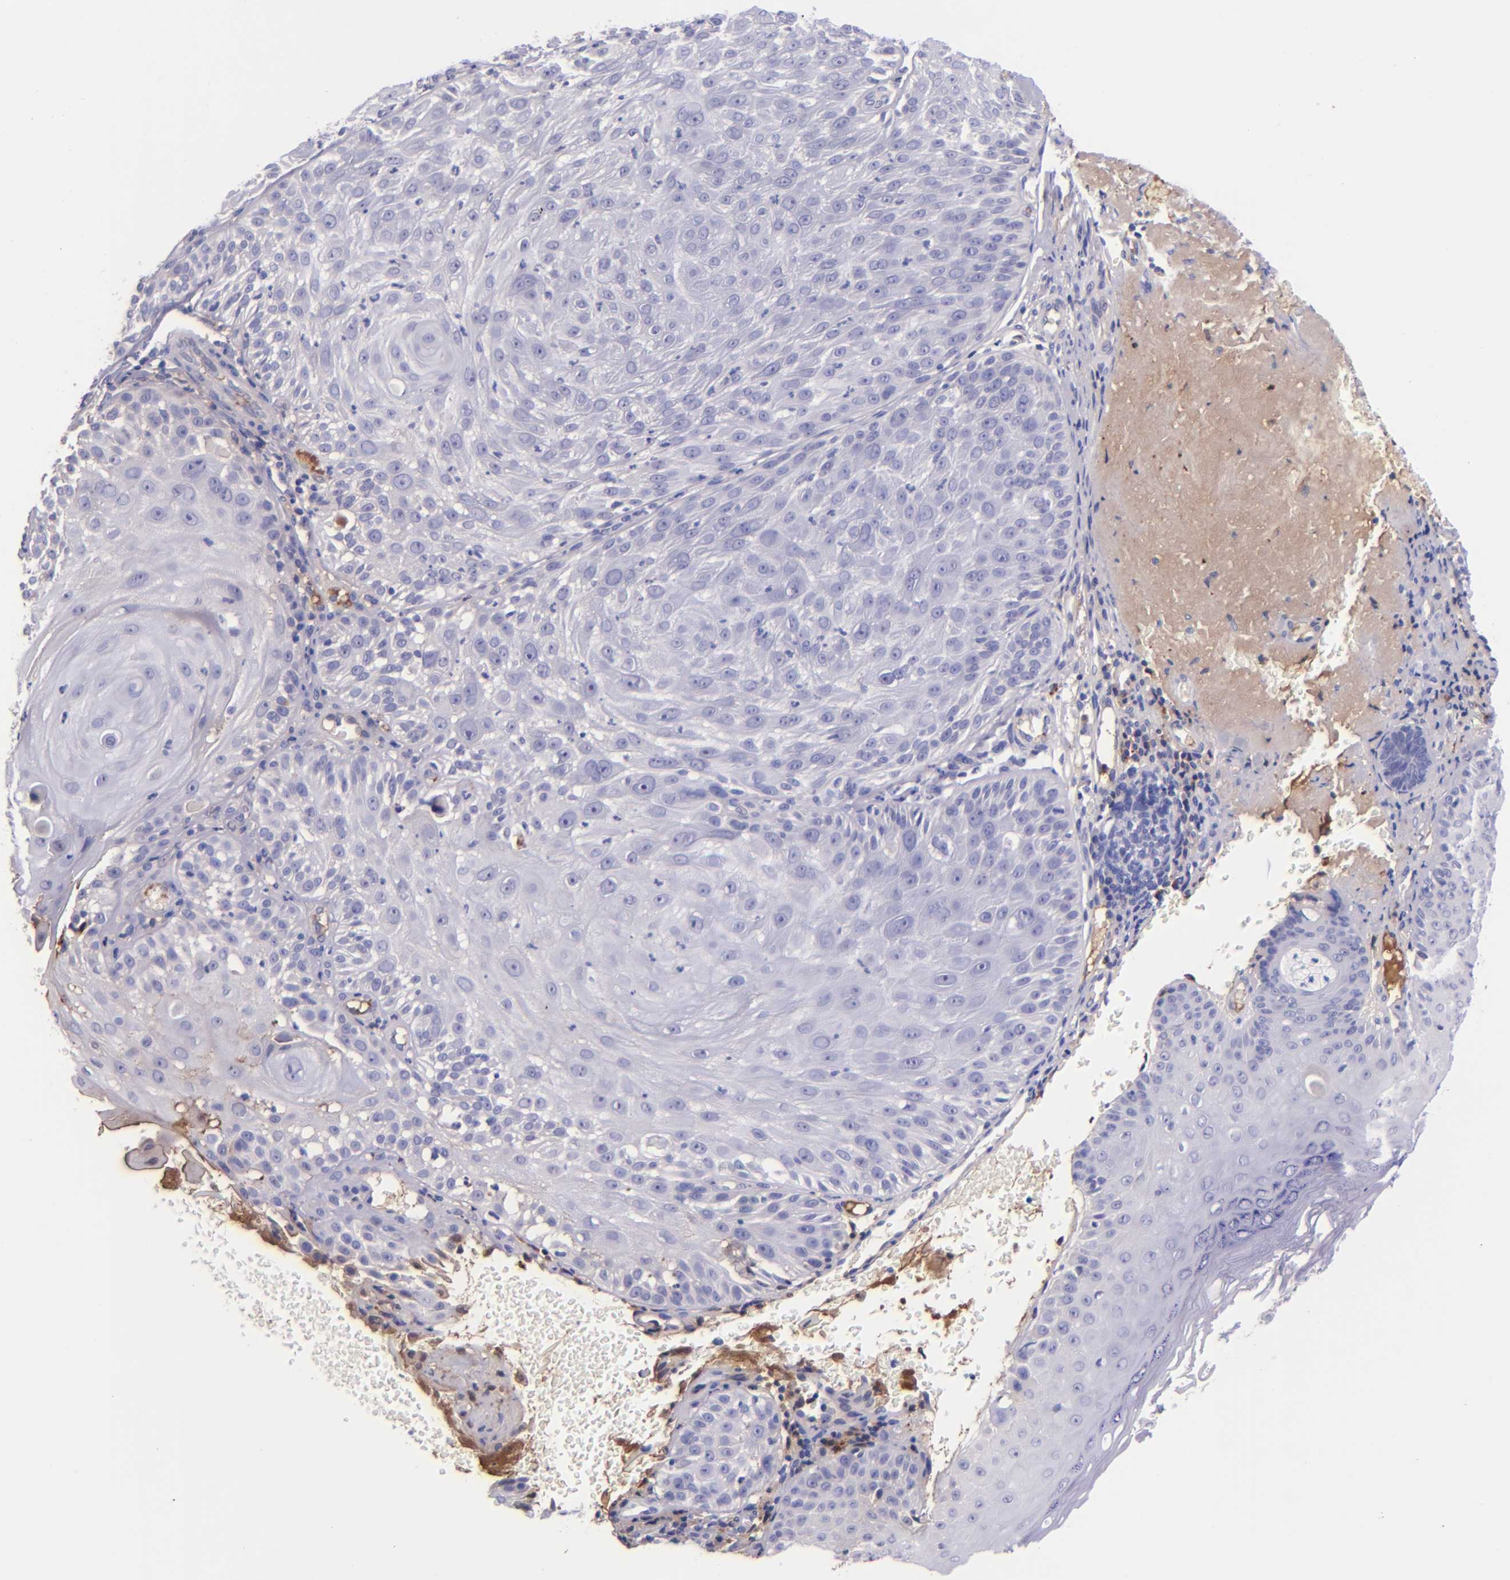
{"staining": {"intensity": "negative", "quantity": "none", "location": "none"}, "tissue": "skin cancer", "cell_type": "Tumor cells", "image_type": "cancer", "snomed": [{"axis": "morphology", "description": "Squamous cell carcinoma, NOS"}, {"axis": "topography", "description": "Skin"}], "caption": "An image of skin cancer (squamous cell carcinoma) stained for a protein exhibits no brown staining in tumor cells. (DAB (3,3'-diaminobenzidine) IHC with hematoxylin counter stain).", "gene": "KNG1", "patient": {"sex": "female", "age": 89}}